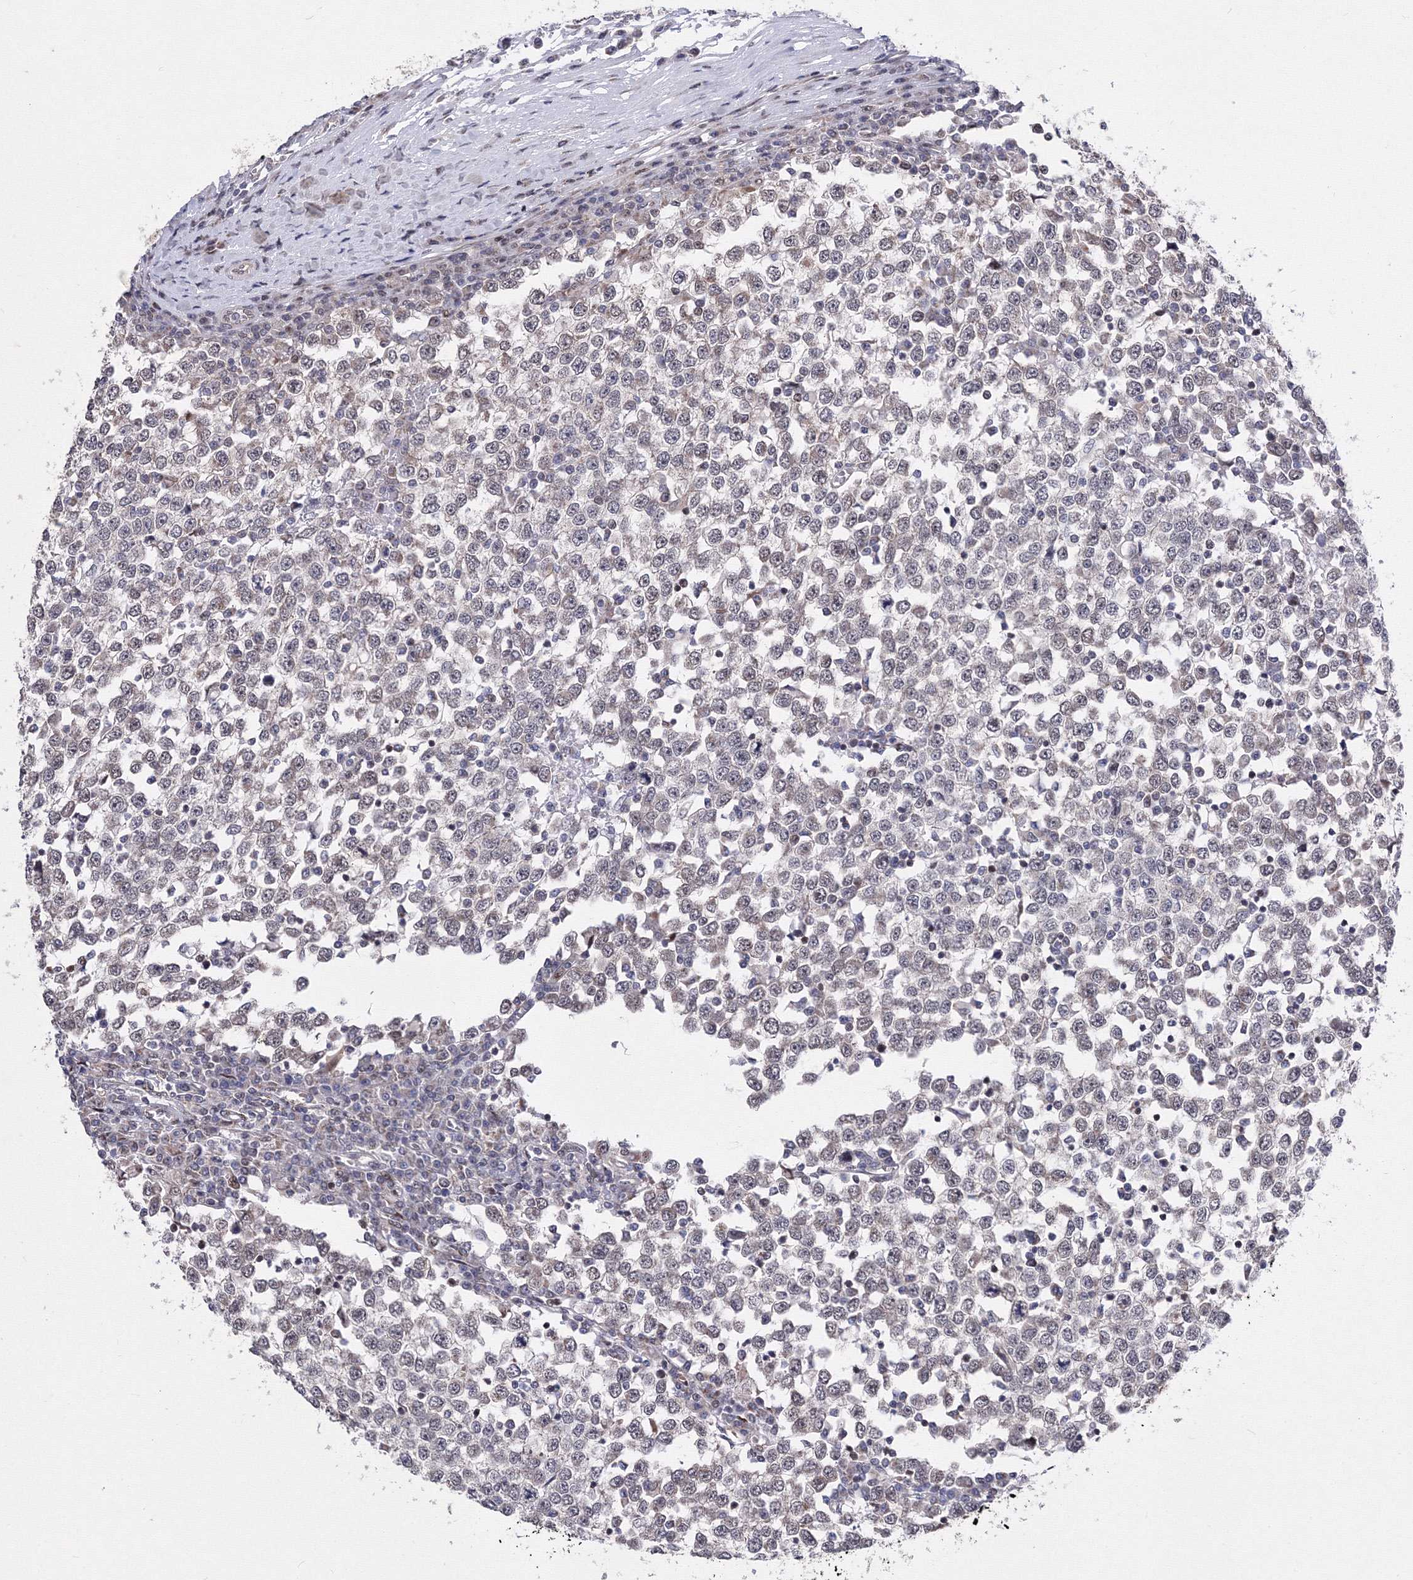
{"staining": {"intensity": "weak", "quantity": "<25%", "location": "cytoplasmic/membranous"}, "tissue": "testis cancer", "cell_type": "Tumor cells", "image_type": "cancer", "snomed": [{"axis": "morphology", "description": "Seminoma, NOS"}, {"axis": "topography", "description": "Testis"}], "caption": "Protein analysis of seminoma (testis) exhibits no significant positivity in tumor cells. (DAB (3,3'-diaminobenzidine) immunohistochemistry (IHC) visualized using brightfield microscopy, high magnification).", "gene": "GPN1", "patient": {"sex": "male", "age": 65}}